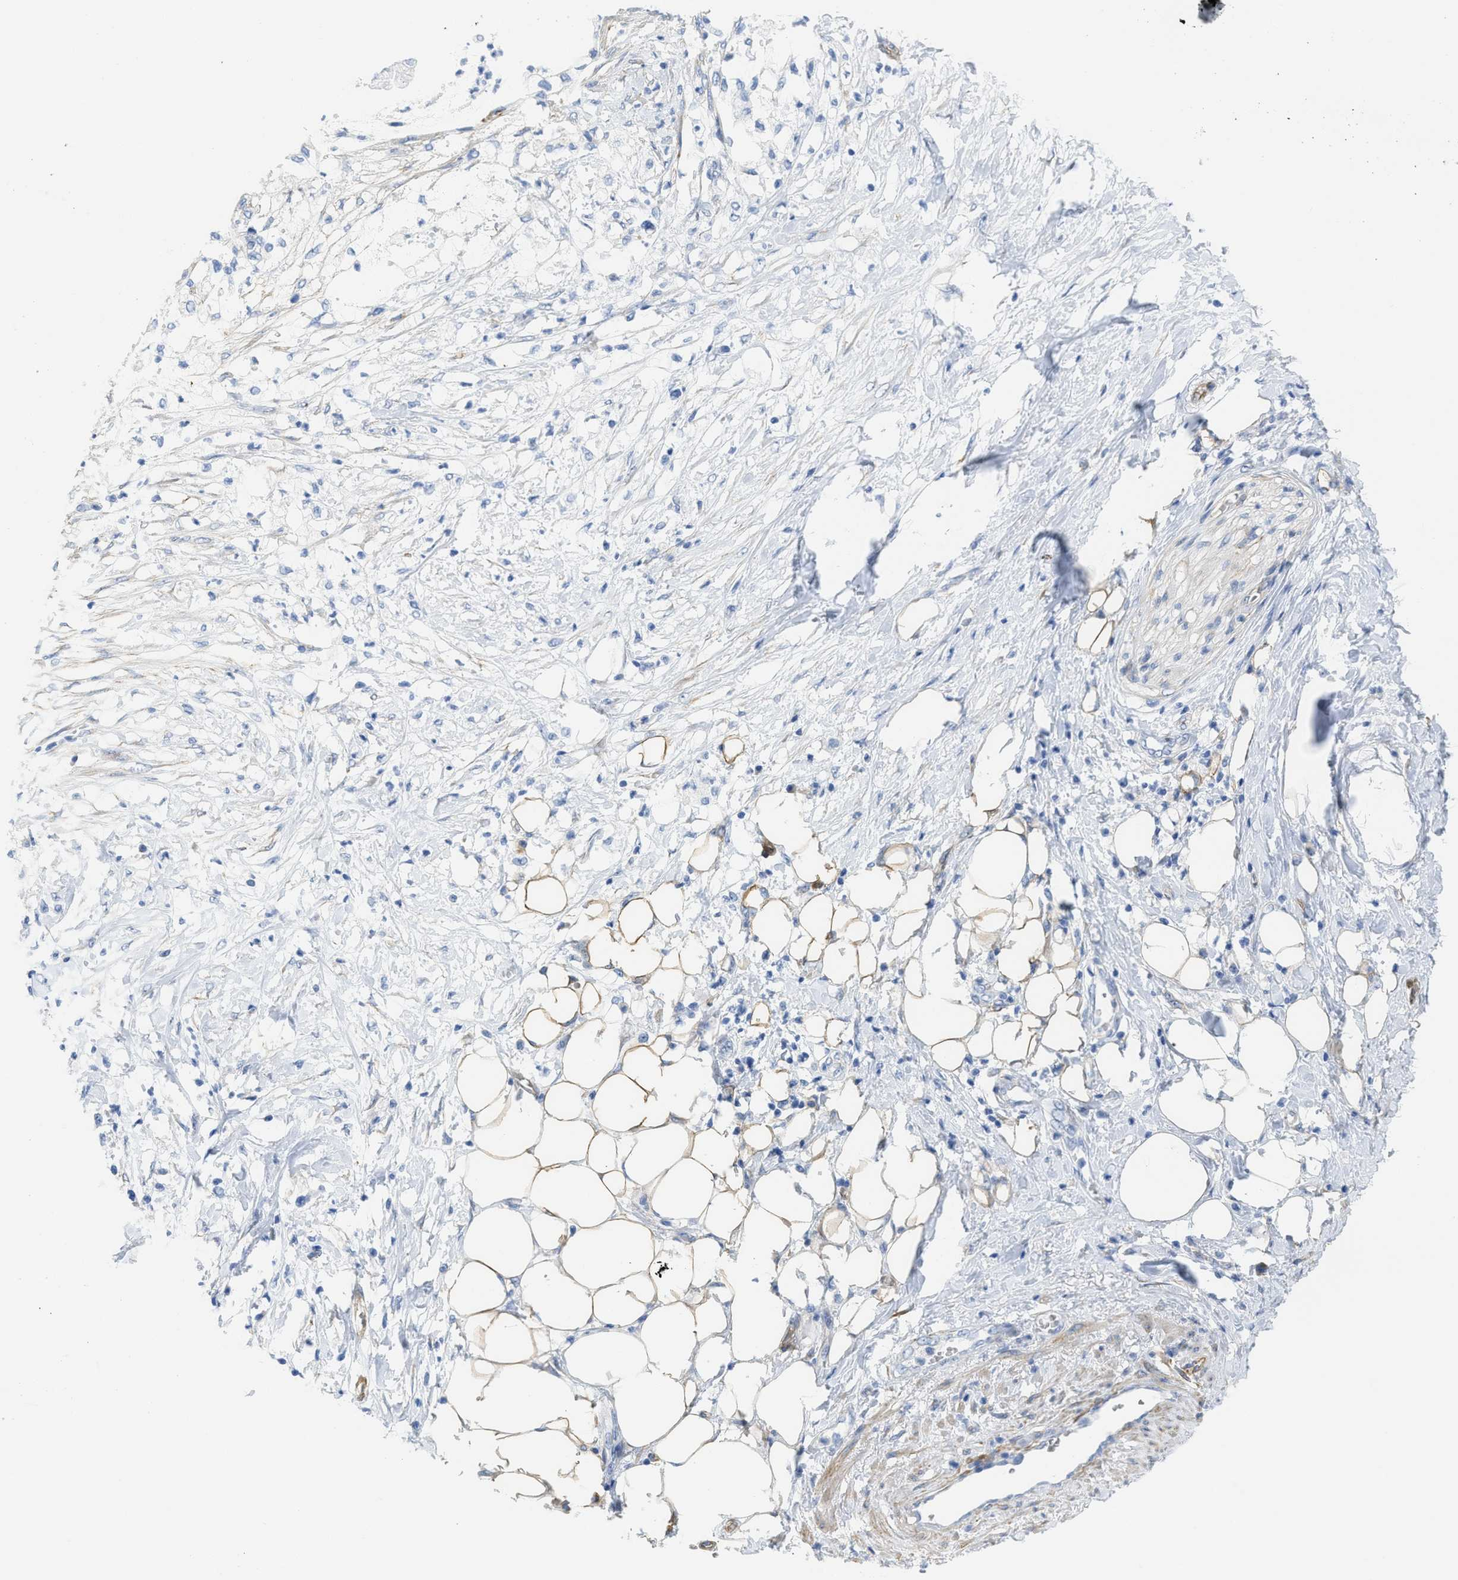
{"staining": {"intensity": "negative", "quantity": "none", "location": "none"}, "tissue": "pancreatic cancer", "cell_type": "Tumor cells", "image_type": "cancer", "snomed": [{"axis": "morphology", "description": "Normal tissue, NOS"}, {"axis": "morphology", "description": "Adenocarcinoma, NOS"}, {"axis": "topography", "description": "Pancreas"}, {"axis": "topography", "description": "Duodenum"}], "caption": "This is an IHC histopathology image of human pancreatic cancer. There is no expression in tumor cells.", "gene": "TUB", "patient": {"sex": "female", "age": 60}}